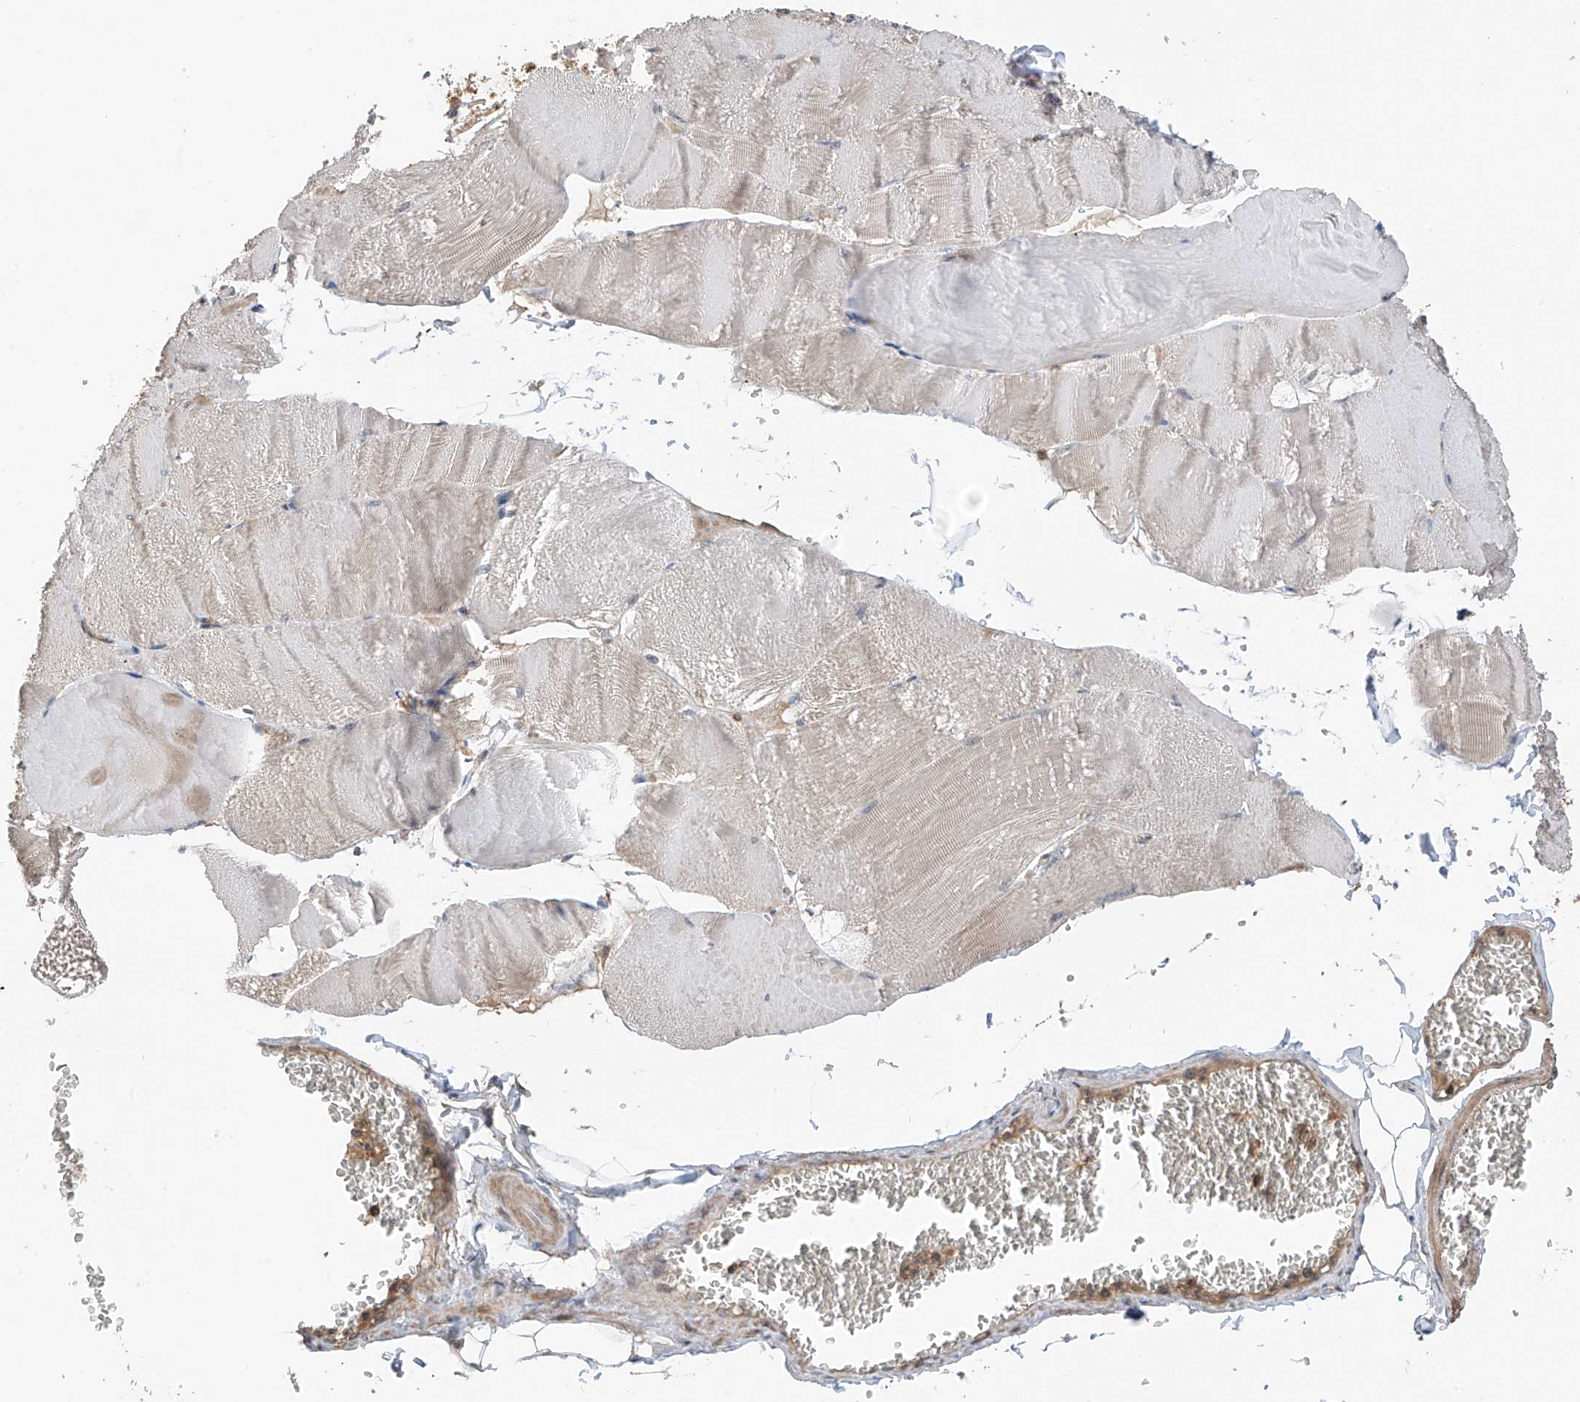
{"staining": {"intensity": "moderate", "quantity": "25%-75%", "location": "cytoplasmic/membranous"}, "tissue": "skeletal muscle", "cell_type": "Myocytes", "image_type": "normal", "snomed": [{"axis": "morphology", "description": "Normal tissue, NOS"}, {"axis": "morphology", "description": "Basal cell carcinoma"}, {"axis": "topography", "description": "Skeletal muscle"}], "caption": "An immunohistochemistry (IHC) photomicrograph of unremarkable tissue is shown. Protein staining in brown labels moderate cytoplasmic/membranous positivity in skeletal muscle within myocytes.", "gene": "RPAIN", "patient": {"sex": "female", "age": 64}}